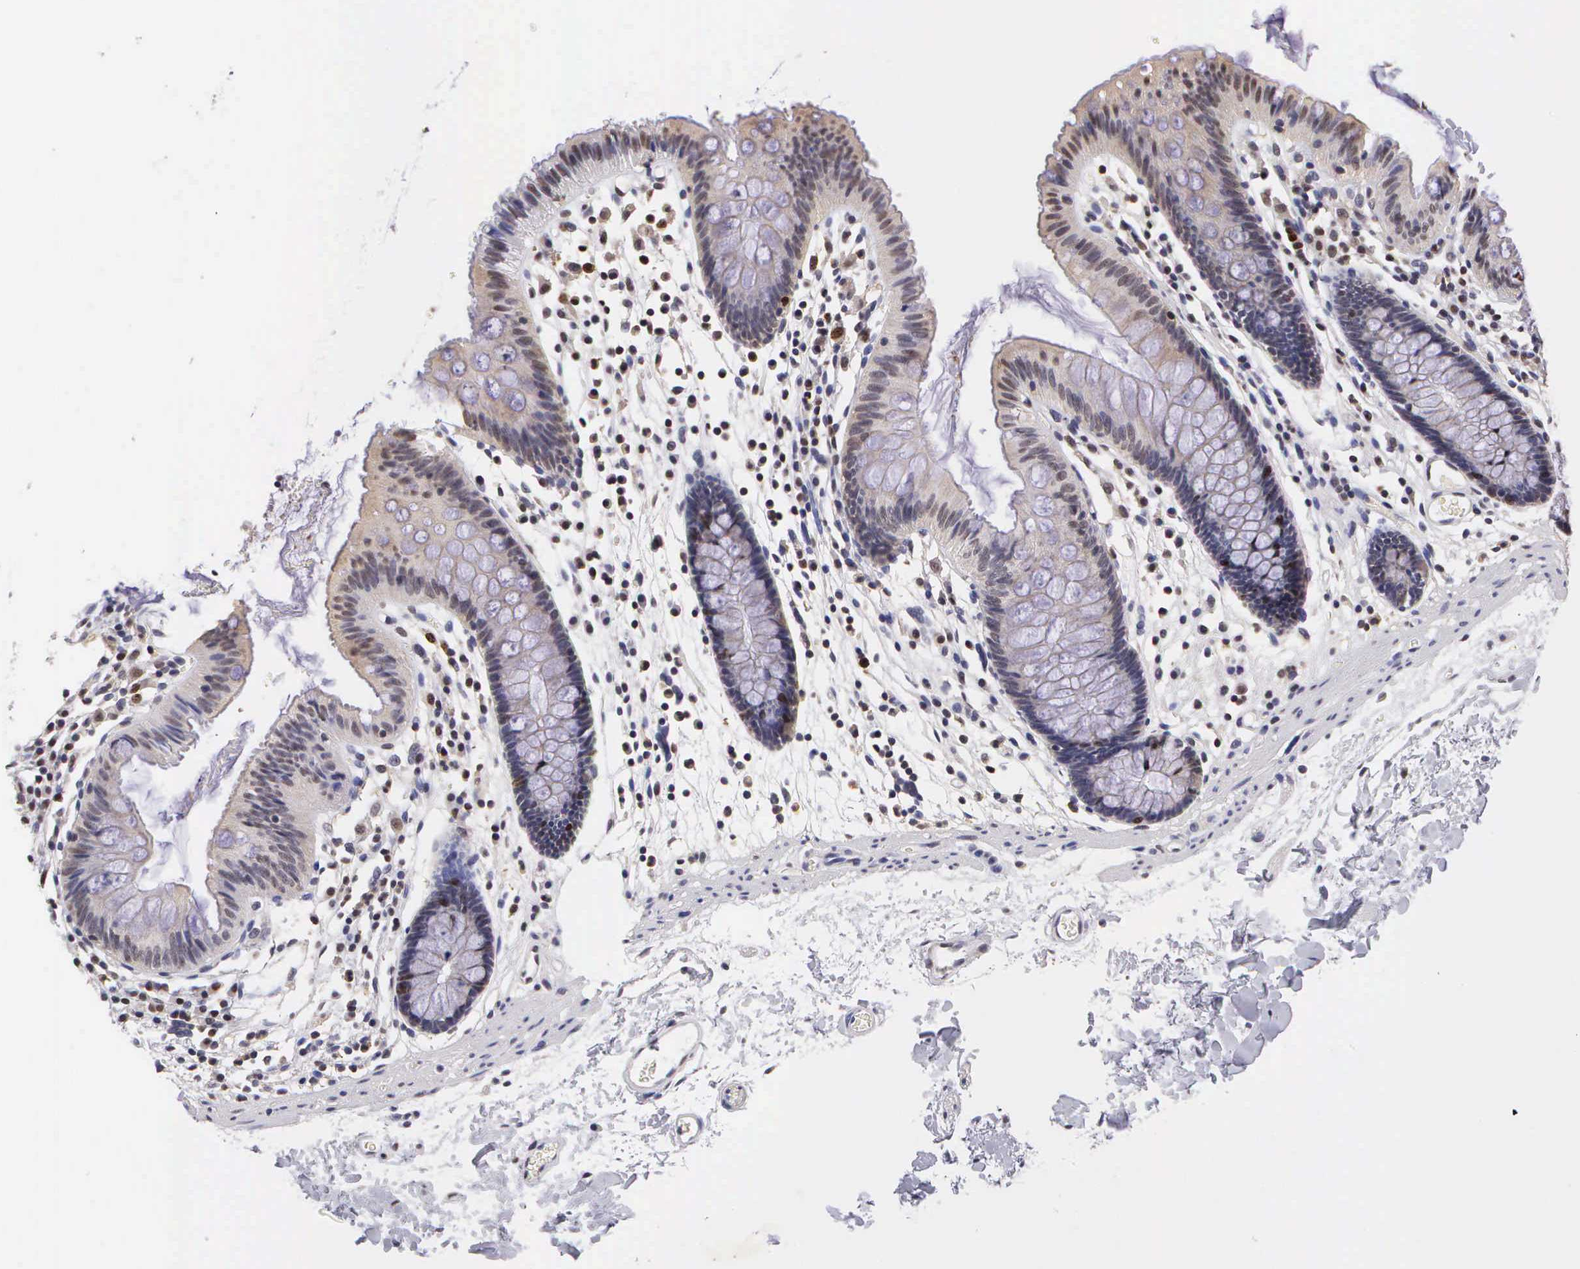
{"staining": {"intensity": "negative", "quantity": "none", "location": "none"}, "tissue": "colon", "cell_type": "Endothelial cells", "image_type": "normal", "snomed": [{"axis": "morphology", "description": "Normal tissue, NOS"}, {"axis": "topography", "description": "Colon"}], "caption": "Normal colon was stained to show a protein in brown. There is no significant staining in endothelial cells. (DAB (3,3'-diaminobenzidine) IHC with hematoxylin counter stain).", "gene": "MKI67", "patient": {"sex": "male", "age": 54}}